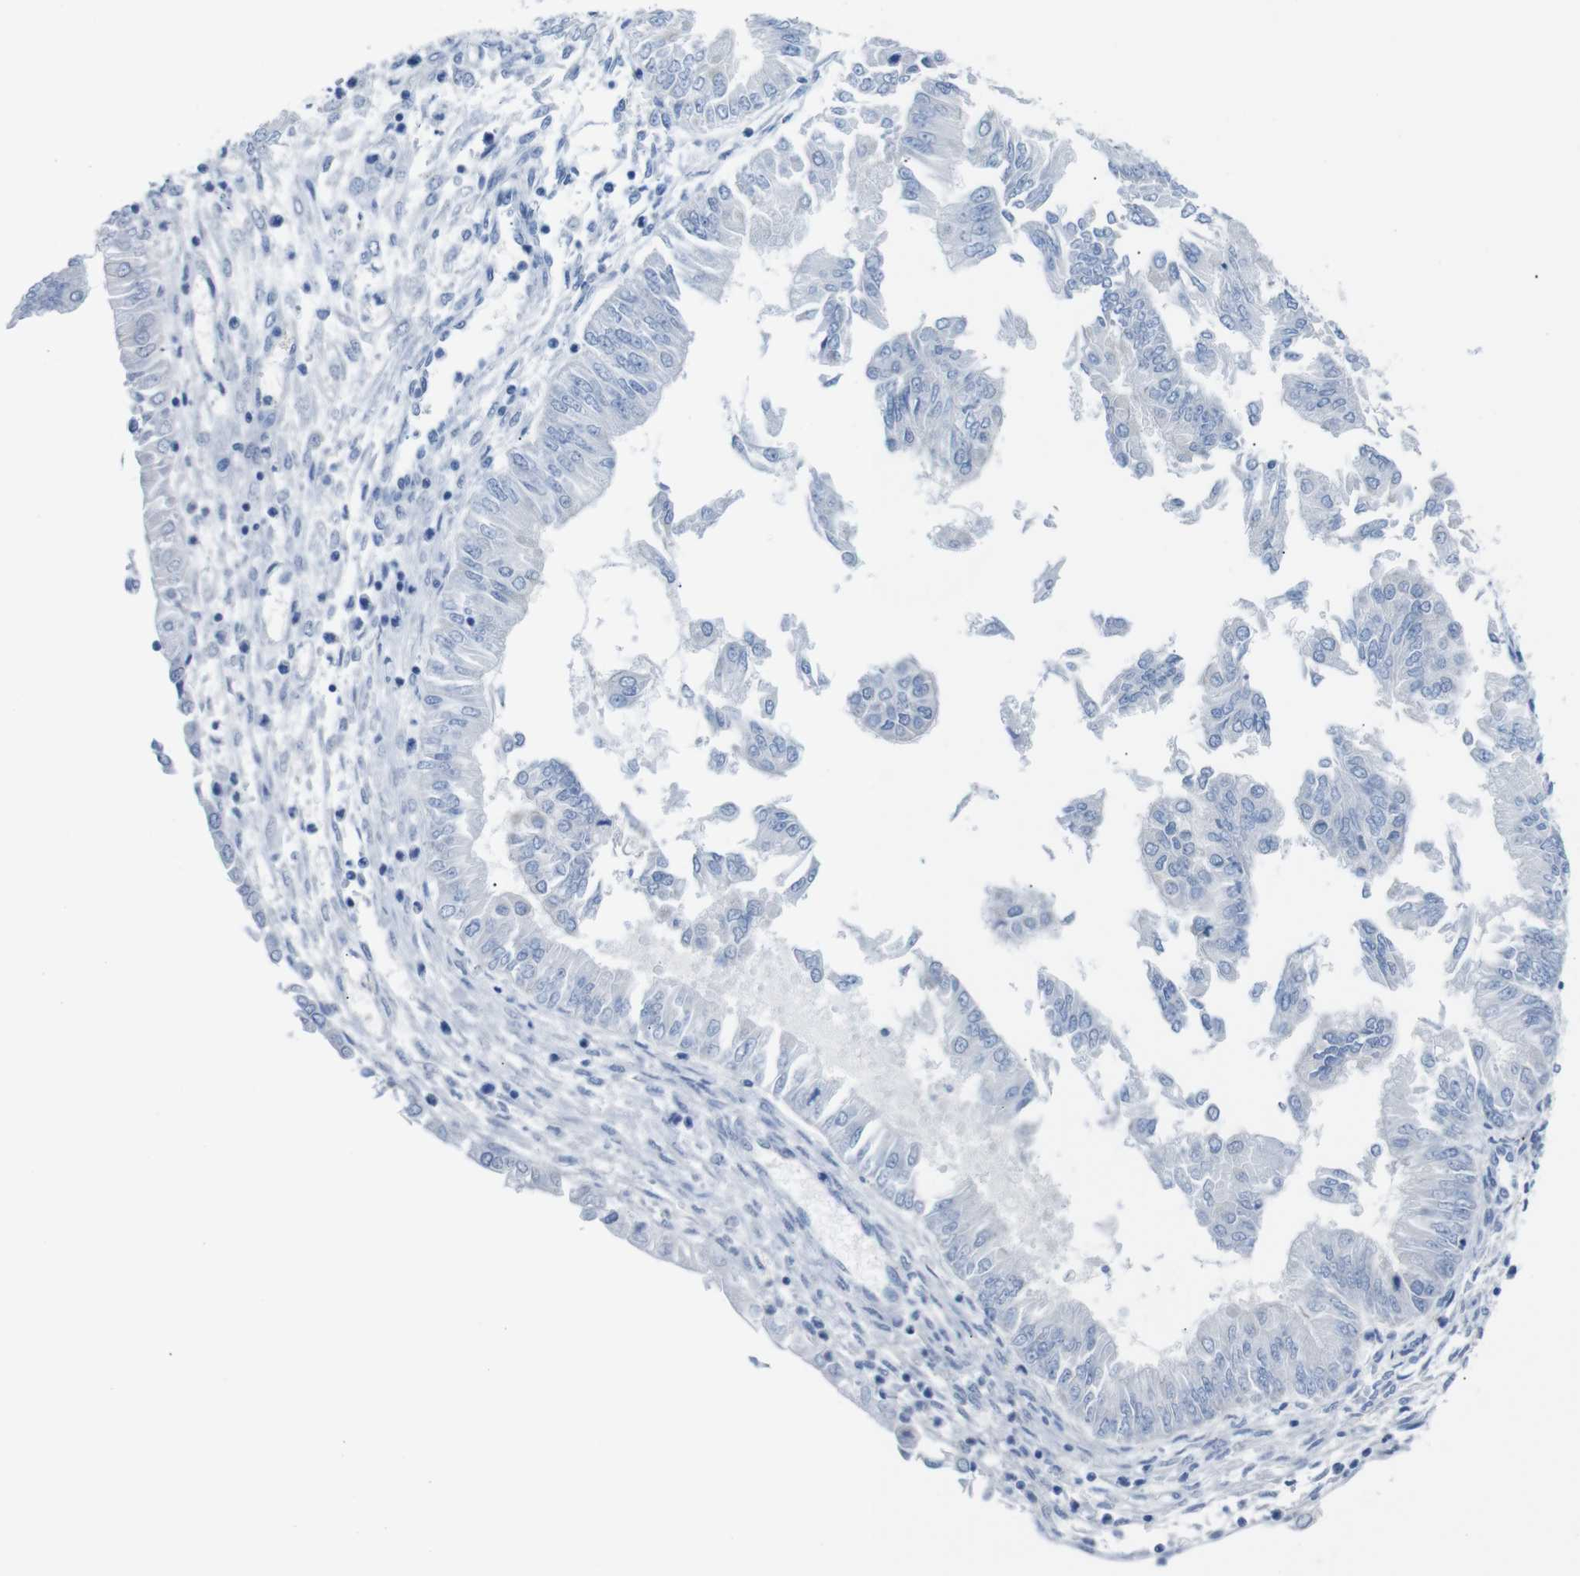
{"staining": {"intensity": "negative", "quantity": "none", "location": "none"}, "tissue": "endometrial cancer", "cell_type": "Tumor cells", "image_type": "cancer", "snomed": [{"axis": "morphology", "description": "Adenocarcinoma, NOS"}, {"axis": "topography", "description": "Endometrium"}], "caption": "Endometrial adenocarcinoma was stained to show a protein in brown. There is no significant expression in tumor cells.", "gene": "C1orf210", "patient": {"sex": "female", "age": 53}}